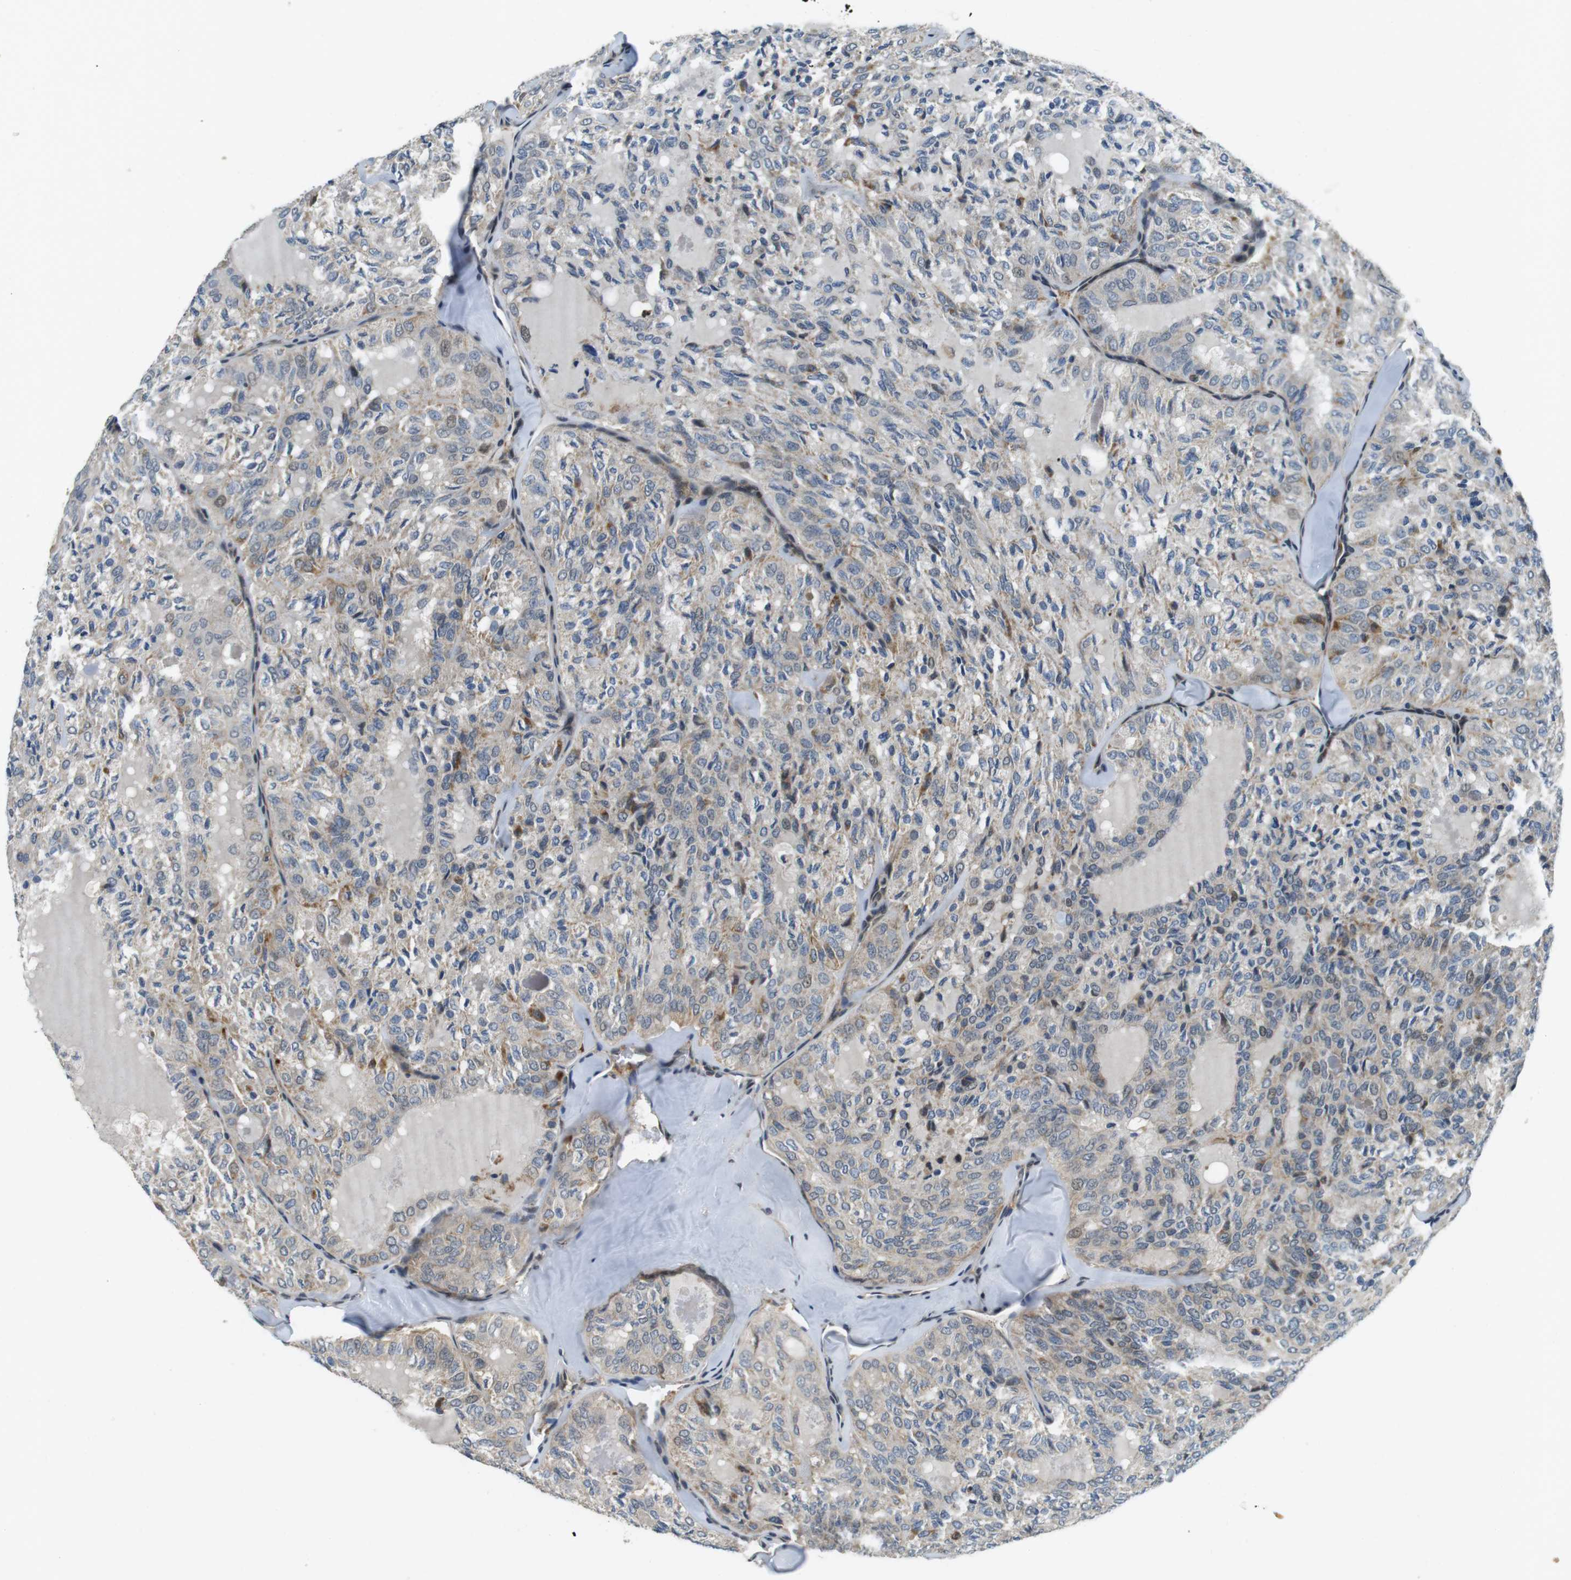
{"staining": {"intensity": "moderate", "quantity": "<25%", "location": "cytoplasmic/membranous"}, "tissue": "thyroid cancer", "cell_type": "Tumor cells", "image_type": "cancer", "snomed": [{"axis": "morphology", "description": "Follicular adenoma carcinoma, NOS"}, {"axis": "topography", "description": "Thyroid gland"}], "caption": "IHC of human follicular adenoma carcinoma (thyroid) reveals low levels of moderate cytoplasmic/membranous staining in approximately <25% of tumor cells.", "gene": "BRD4", "patient": {"sex": "male", "age": 75}}